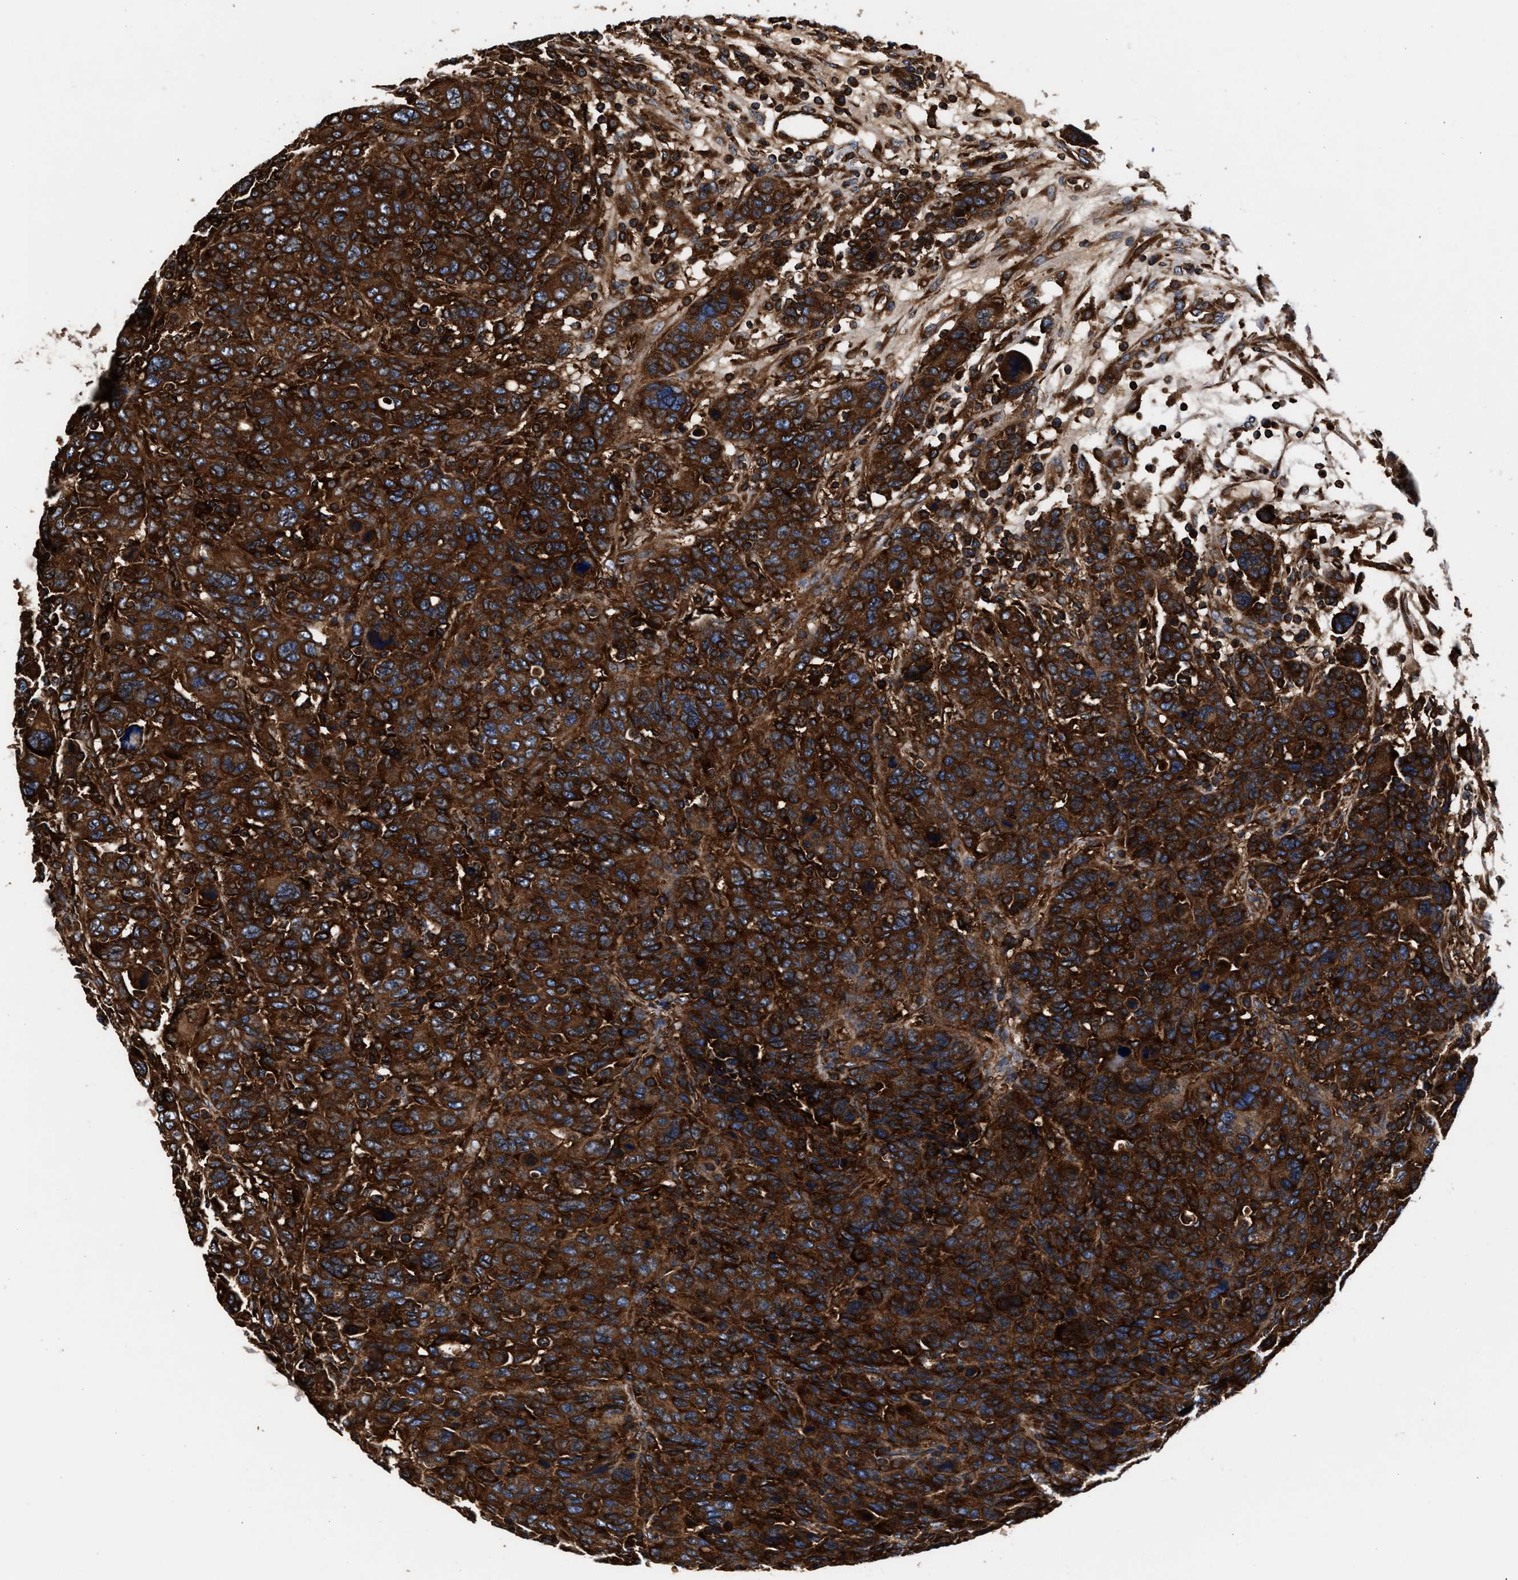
{"staining": {"intensity": "strong", "quantity": ">75%", "location": "cytoplasmic/membranous"}, "tissue": "breast cancer", "cell_type": "Tumor cells", "image_type": "cancer", "snomed": [{"axis": "morphology", "description": "Duct carcinoma"}, {"axis": "topography", "description": "Breast"}], "caption": "Strong cytoplasmic/membranous protein staining is present in approximately >75% of tumor cells in breast cancer. Immunohistochemistry stains the protein in brown and the nuclei are stained blue.", "gene": "KYAT1", "patient": {"sex": "female", "age": 37}}